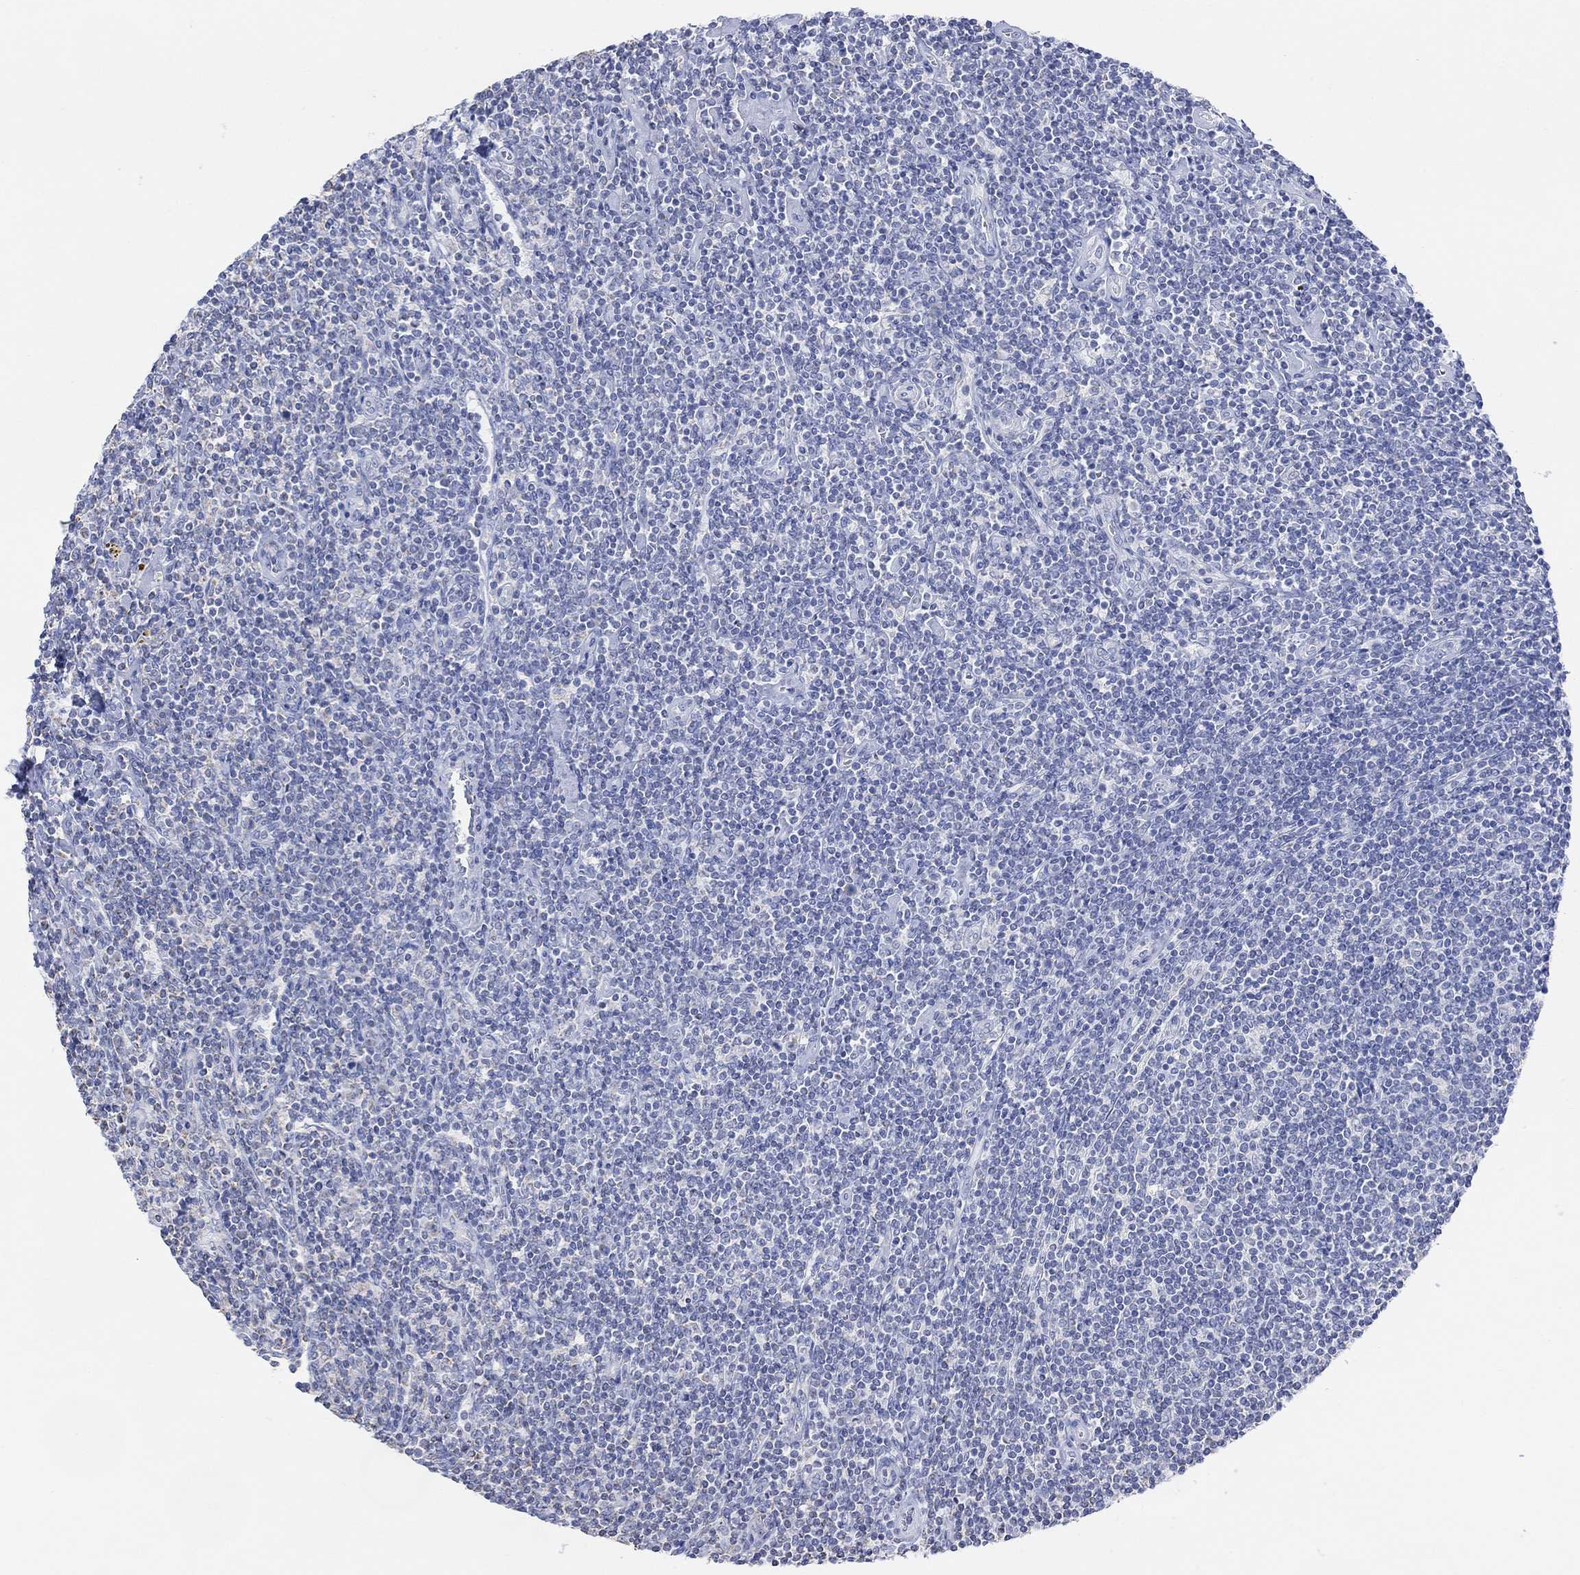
{"staining": {"intensity": "negative", "quantity": "none", "location": "none"}, "tissue": "lymphoma", "cell_type": "Tumor cells", "image_type": "cancer", "snomed": [{"axis": "morphology", "description": "Hodgkin's disease, NOS"}, {"axis": "topography", "description": "Lymph node"}], "caption": "A photomicrograph of human Hodgkin's disease is negative for staining in tumor cells.", "gene": "SYT12", "patient": {"sex": "male", "age": 40}}